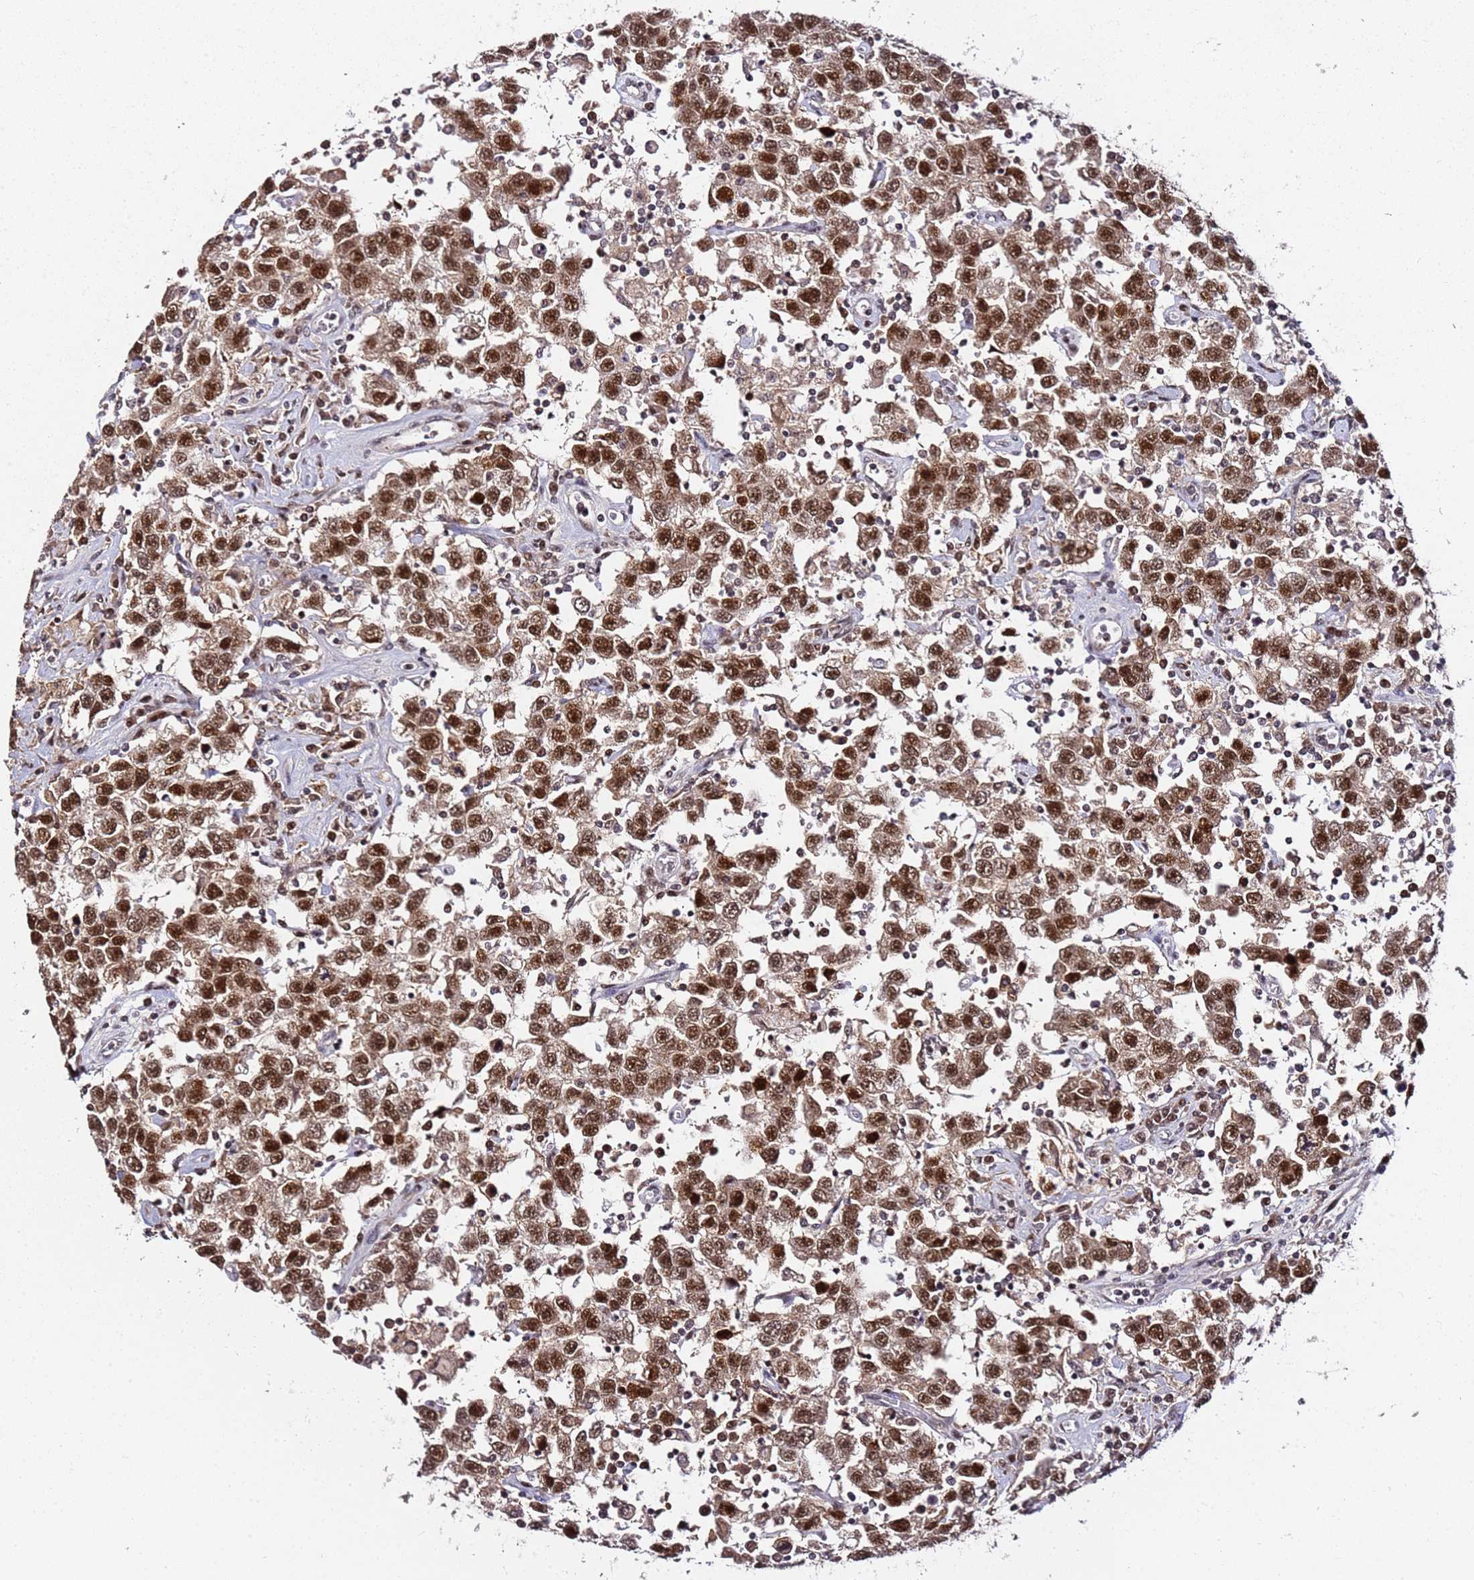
{"staining": {"intensity": "strong", "quantity": ">75%", "location": "nuclear"}, "tissue": "testis cancer", "cell_type": "Tumor cells", "image_type": "cancer", "snomed": [{"axis": "morphology", "description": "Seminoma, NOS"}, {"axis": "topography", "description": "Testis"}], "caption": "Immunohistochemistry (IHC) photomicrograph of neoplastic tissue: human testis cancer (seminoma) stained using immunohistochemistry exhibits high levels of strong protein expression localized specifically in the nuclear of tumor cells, appearing as a nuclear brown color.", "gene": "FCF1", "patient": {"sex": "male", "age": 41}}